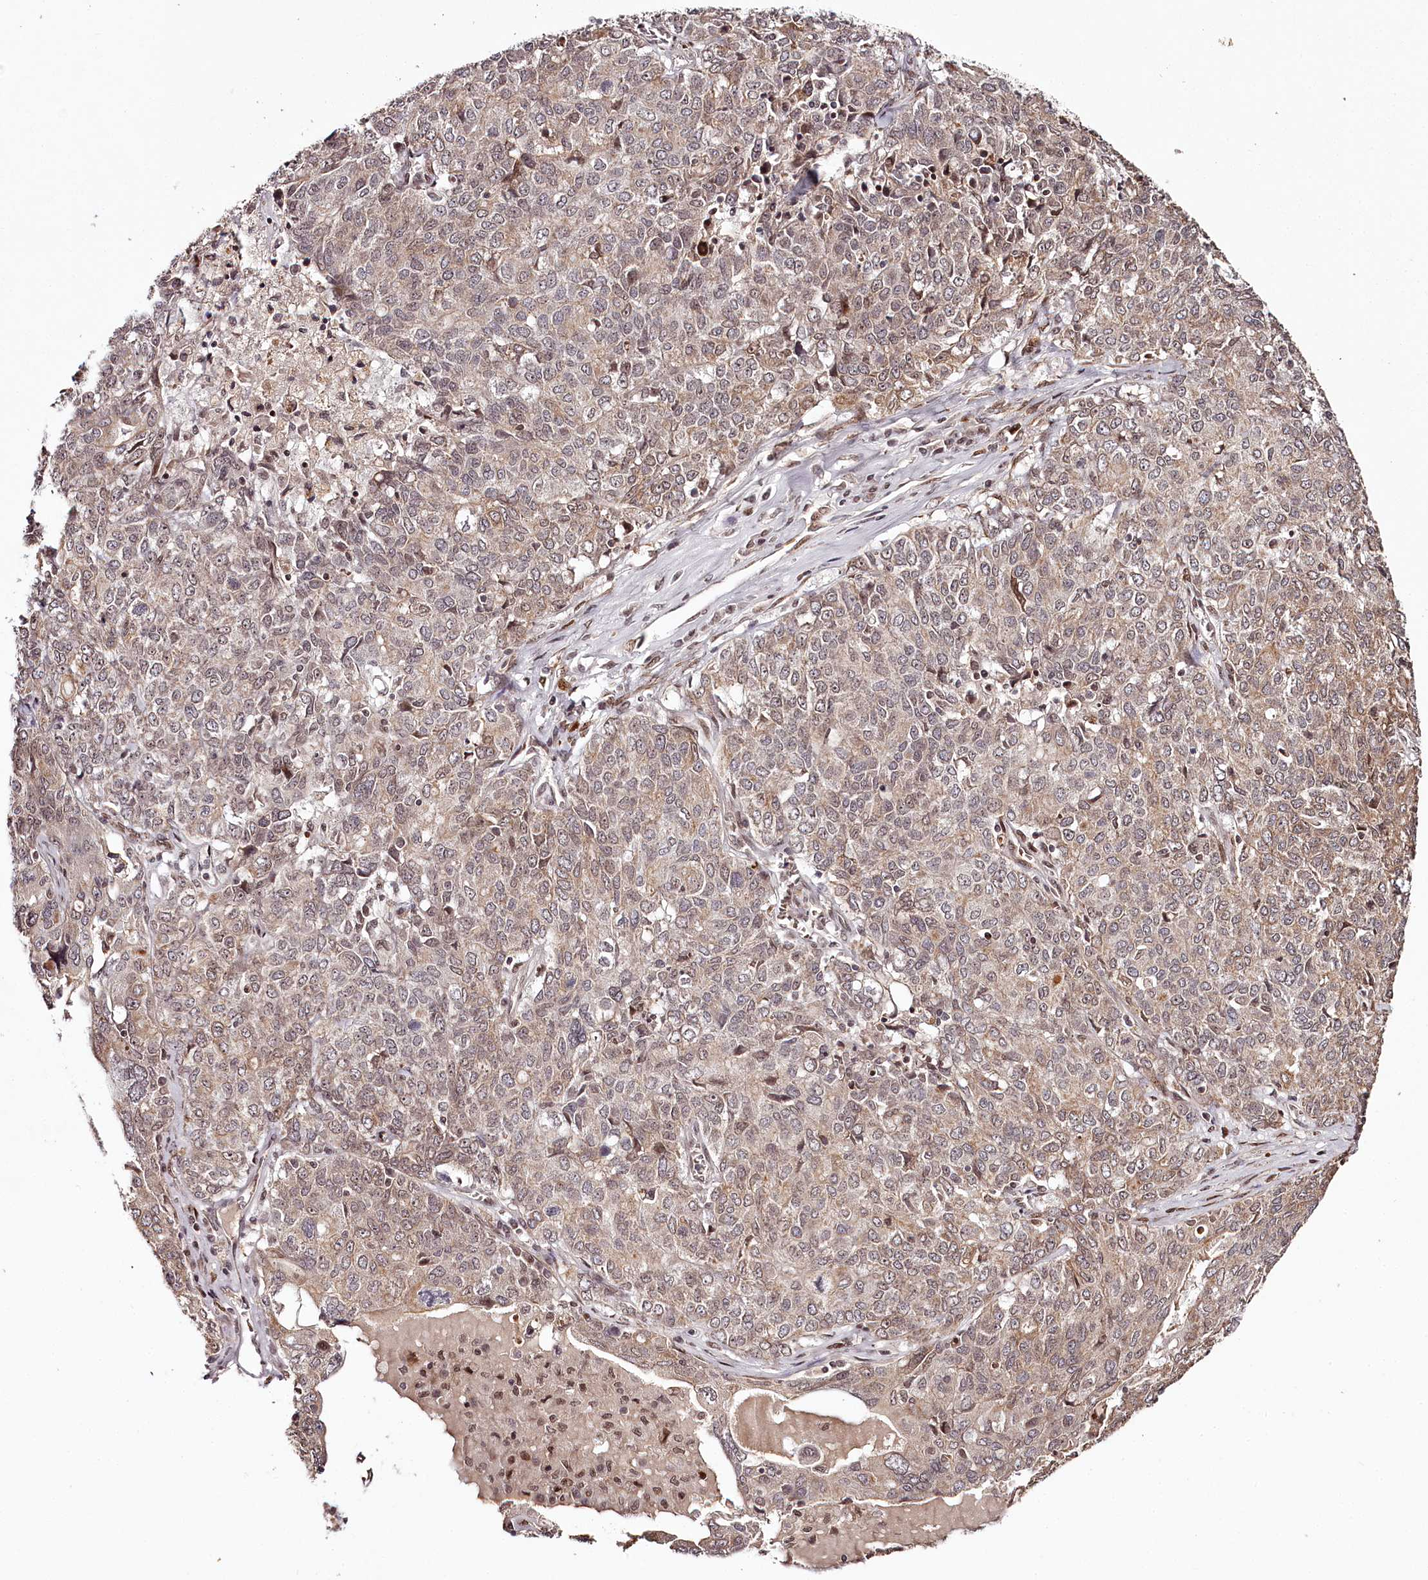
{"staining": {"intensity": "moderate", "quantity": "<25%", "location": "cytoplasmic/membranous"}, "tissue": "ovarian cancer", "cell_type": "Tumor cells", "image_type": "cancer", "snomed": [{"axis": "morphology", "description": "Carcinoma, endometroid"}, {"axis": "topography", "description": "Ovary"}], "caption": "Ovarian endometroid carcinoma tissue displays moderate cytoplasmic/membranous expression in approximately <25% of tumor cells Nuclei are stained in blue.", "gene": "THYN1", "patient": {"sex": "female", "age": 62}}